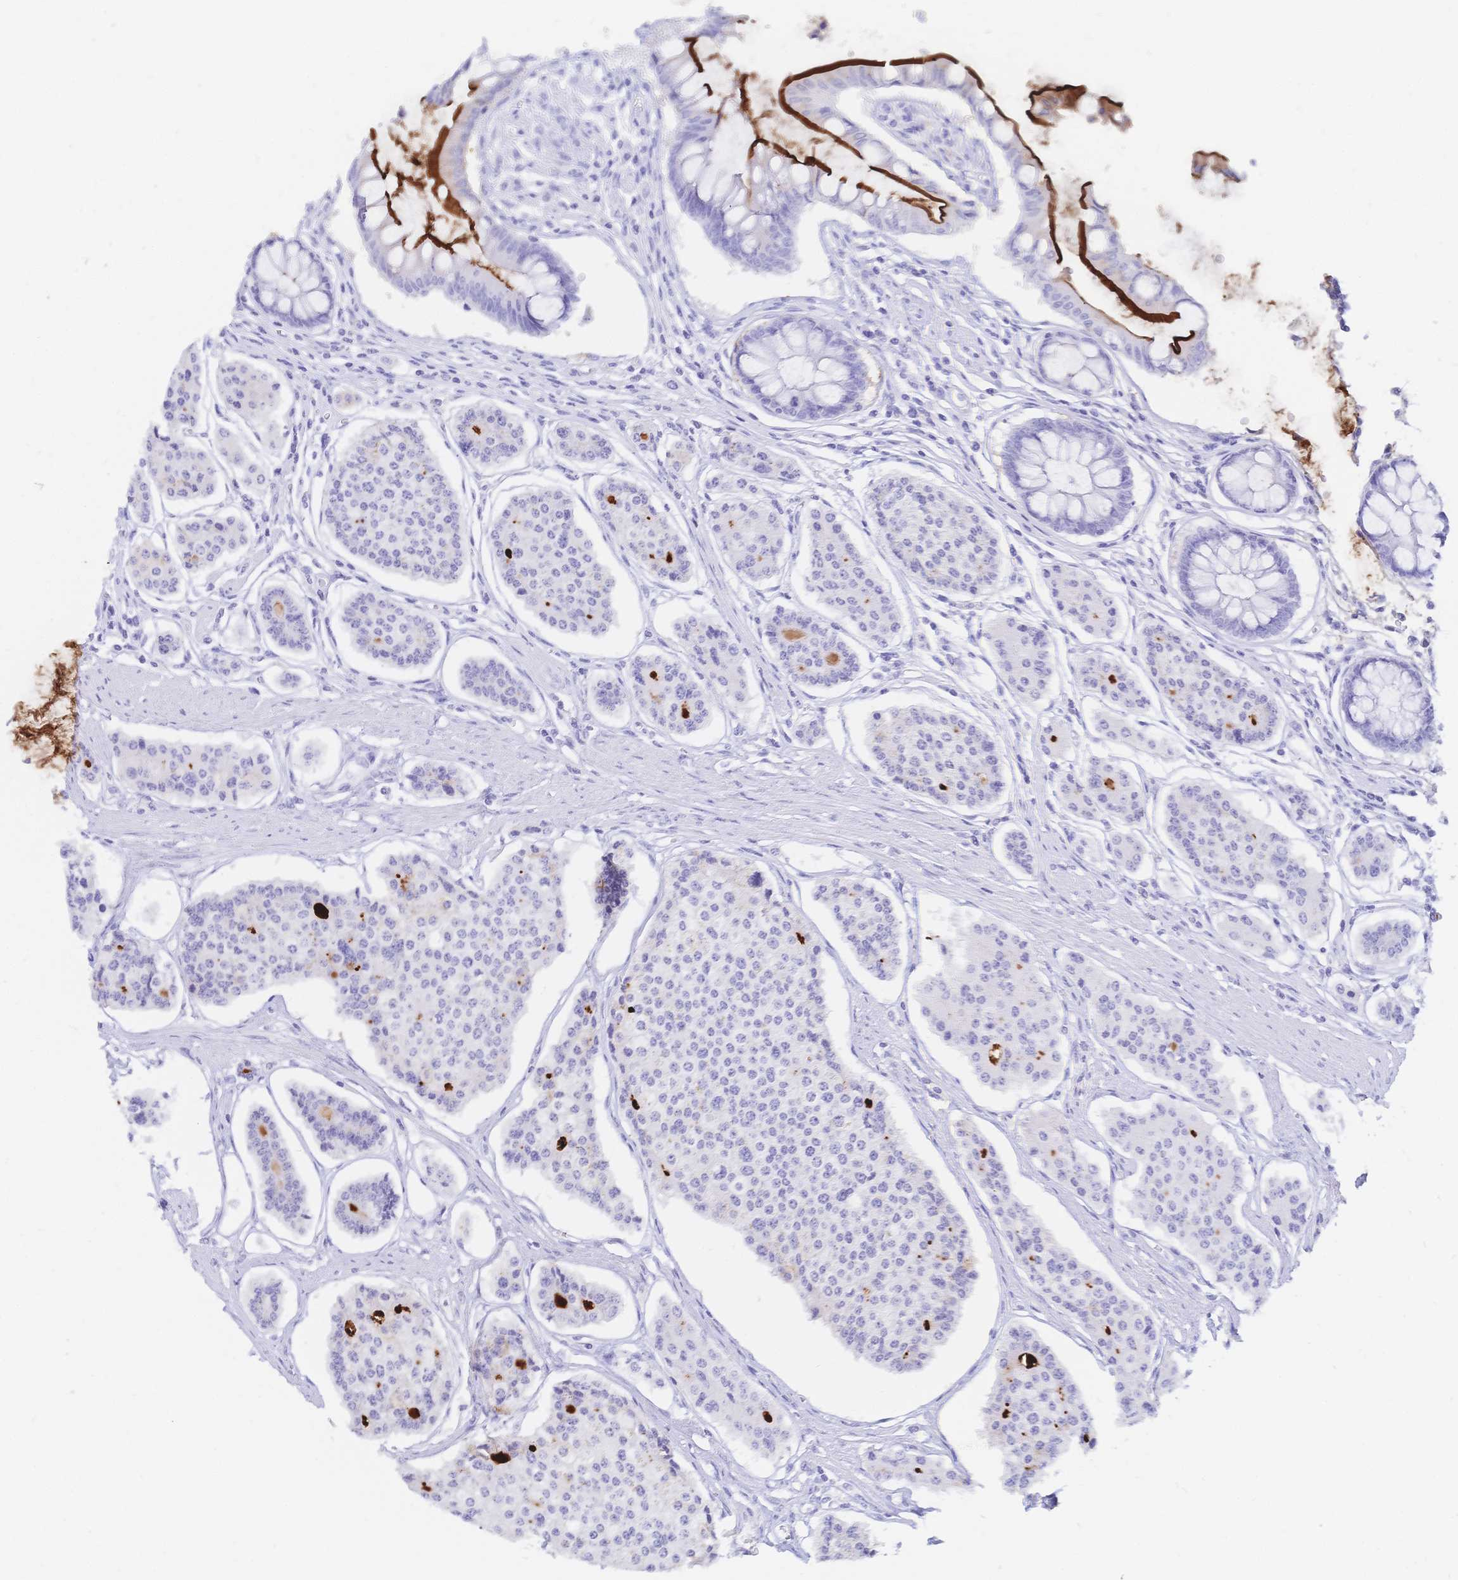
{"staining": {"intensity": "negative", "quantity": "none", "location": "none"}, "tissue": "carcinoid", "cell_type": "Tumor cells", "image_type": "cancer", "snomed": [{"axis": "morphology", "description": "Carcinoid, malignant, NOS"}, {"axis": "topography", "description": "Small intestine"}], "caption": "A micrograph of carcinoid (malignant) stained for a protein exhibits no brown staining in tumor cells.", "gene": "MEP1B", "patient": {"sex": "female", "age": 65}}